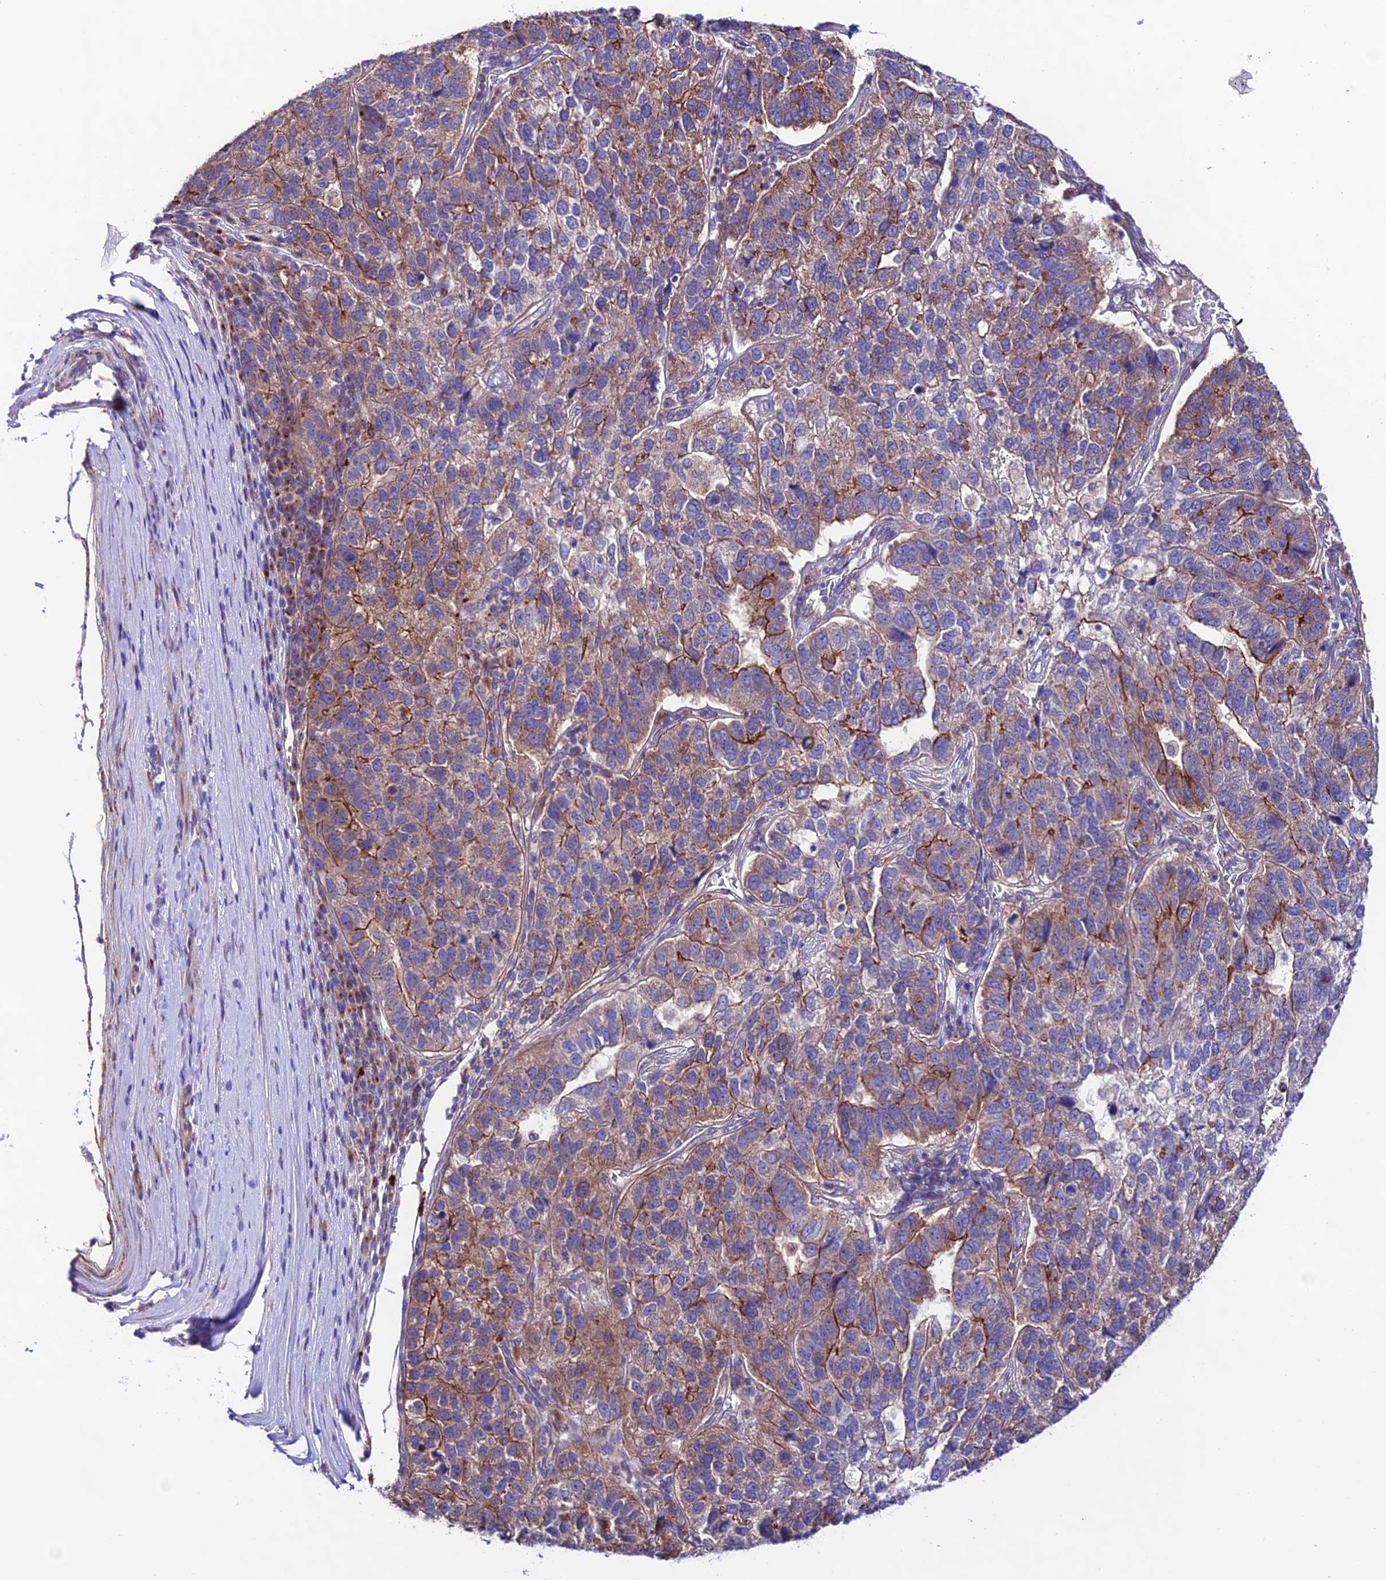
{"staining": {"intensity": "strong", "quantity": "25%-75%", "location": "cytoplasmic/membranous"}, "tissue": "pancreatic cancer", "cell_type": "Tumor cells", "image_type": "cancer", "snomed": [{"axis": "morphology", "description": "Adenocarcinoma, NOS"}, {"axis": "topography", "description": "Pancreas"}], "caption": "Adenocarcinoma (pancreatic) stained with a brown dye exhibits strong cytoplasmic/membranous positive expression in approximately 25%-75% of tumor cells.", "gene": "LACTB2", "patient": {"sex": "female", "age": 61}}